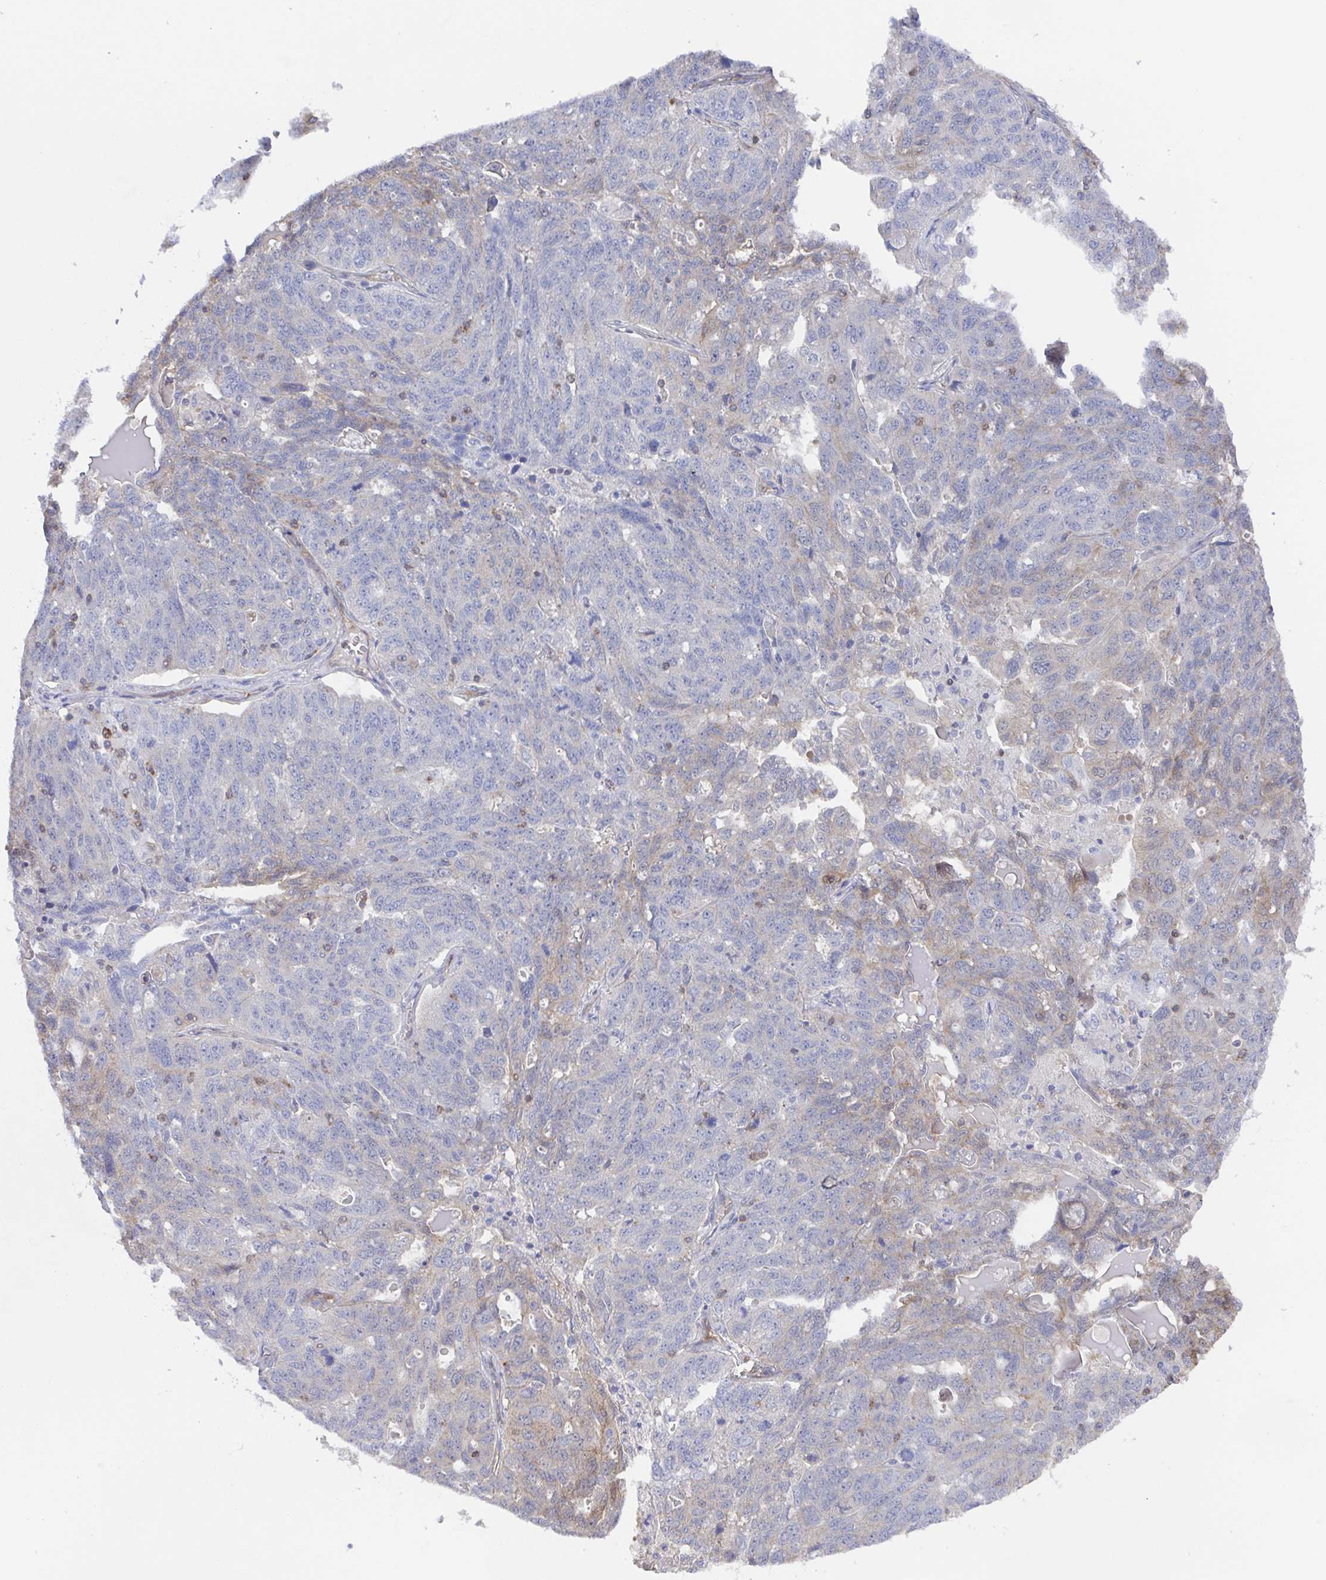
{"staining": {"intensity": "weak", "quantity": "<25%", "location": "cytoplasmic/membranous"}, "tissue": "ovarian cancer", "cell_type": "Tumor cells", "image_type": "cancer", "snomed": [{"axis": "morphology", "description": "Cystadenocarcinoma, serous, NOS"}, {"axis": "topography", "description": "Ovary"}], "caption": "IHC micrograph of human ovarian cancer stained for a protein (brown), which exhibits no positivity in tumor cells.", "gene": "AGFG2", "patient": {"sex": "female", "age": 71}}